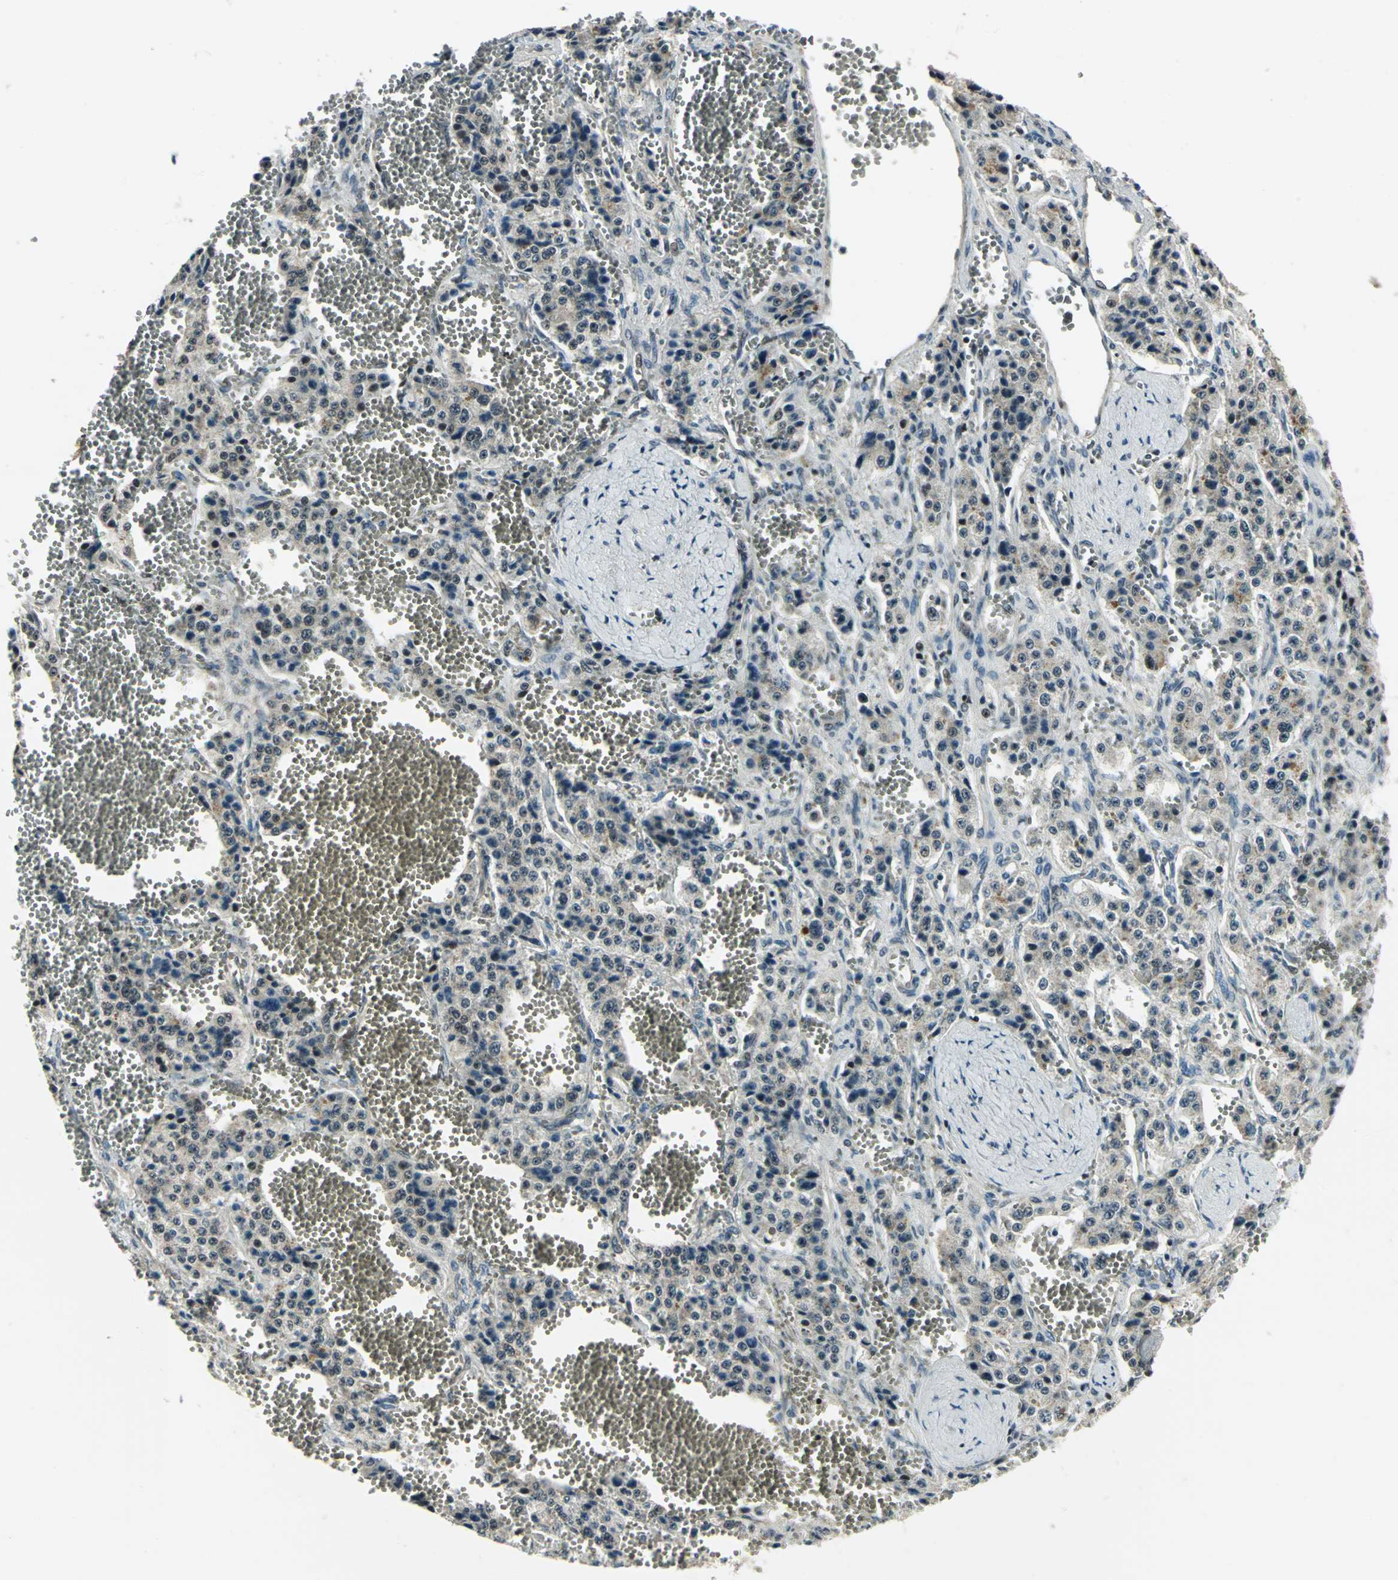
{"staining": {"intensity": "weak", "quantity": "<25%", "location": "cytoplasmic/membranous"}, "tissue": "carcinoid", "cell_type": "Tumor cells", "image_type": "cancer", "snomed": [{"axis": "morphology", "description": "Carcinoid, malignant, NOS"}, {"axis": "topography", "description": "Small intestine"}], "caption": "High magnification brightfield microscopy of carcinoid stained with DAB (brown) and counterstained with hematoxylin (blue): tumor cells show no significant staining.", "gene": "PSMC3", "patient": {"sex": "male", "age": 52}}